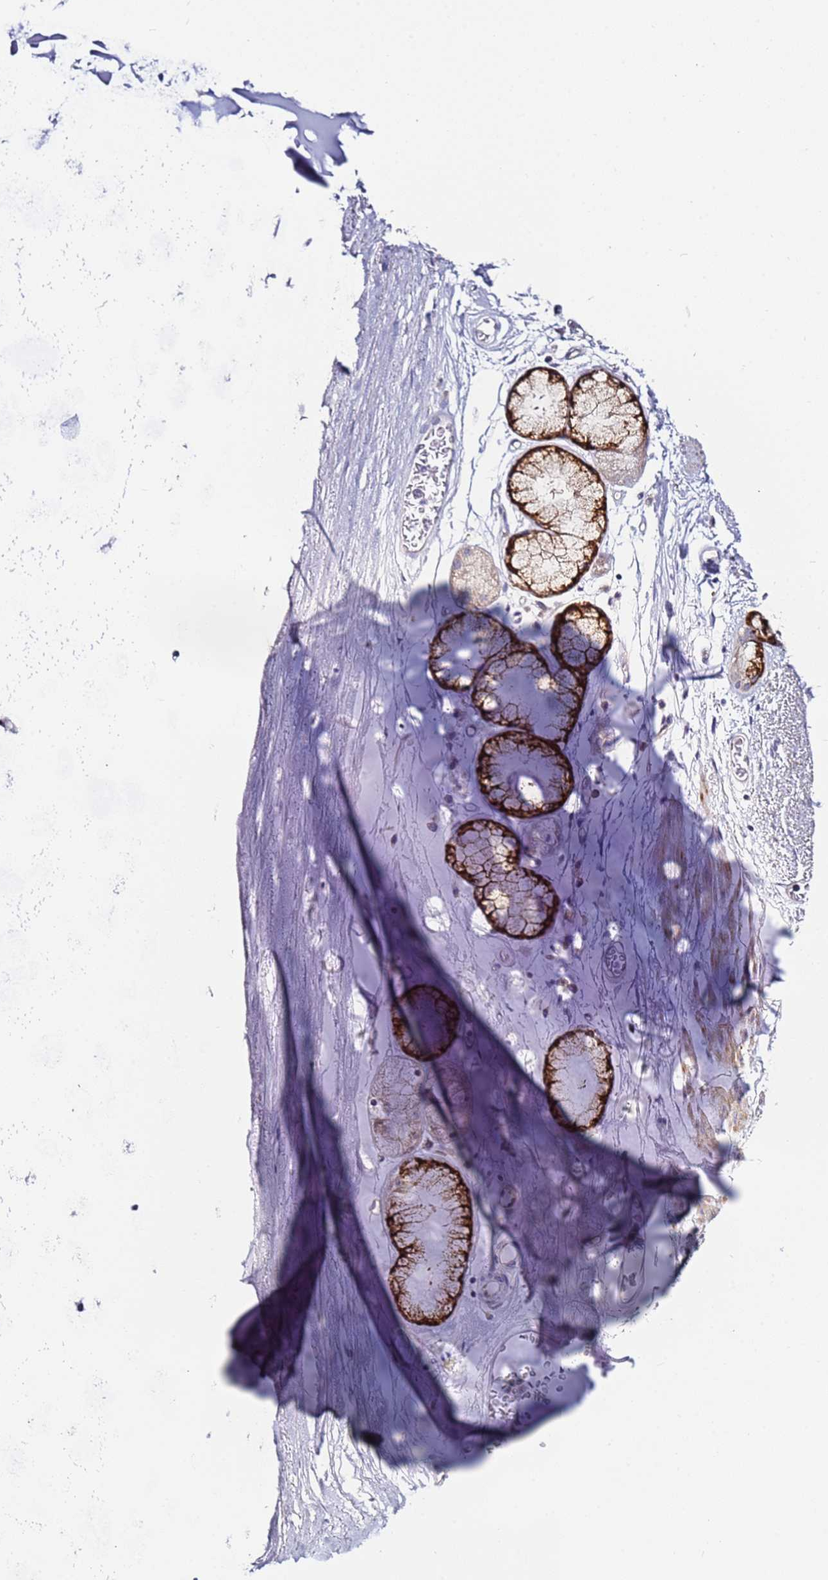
{"staining": {"intensity": "negative", "quantity": "none", "location": "none"}, "tissue": "soft tissue", "cell_type": "Chondrocytes", "image_type": "normal", "snomed": [{"axis": "morphology", "description": "Normal tissue, NOS"}, {"axis": "topography", "description": "Cartilage tissue"}], "caption": "The histopathology image exhibits no staining of chondrocytes in normal soft tissue. (DAB (3,3'-diaminobenzidine) immunohistochemistry visualized using brightfield microscopy, high magnification).", "gene": "SRRM5", "patient": {"sex": "male", "age": 73}}